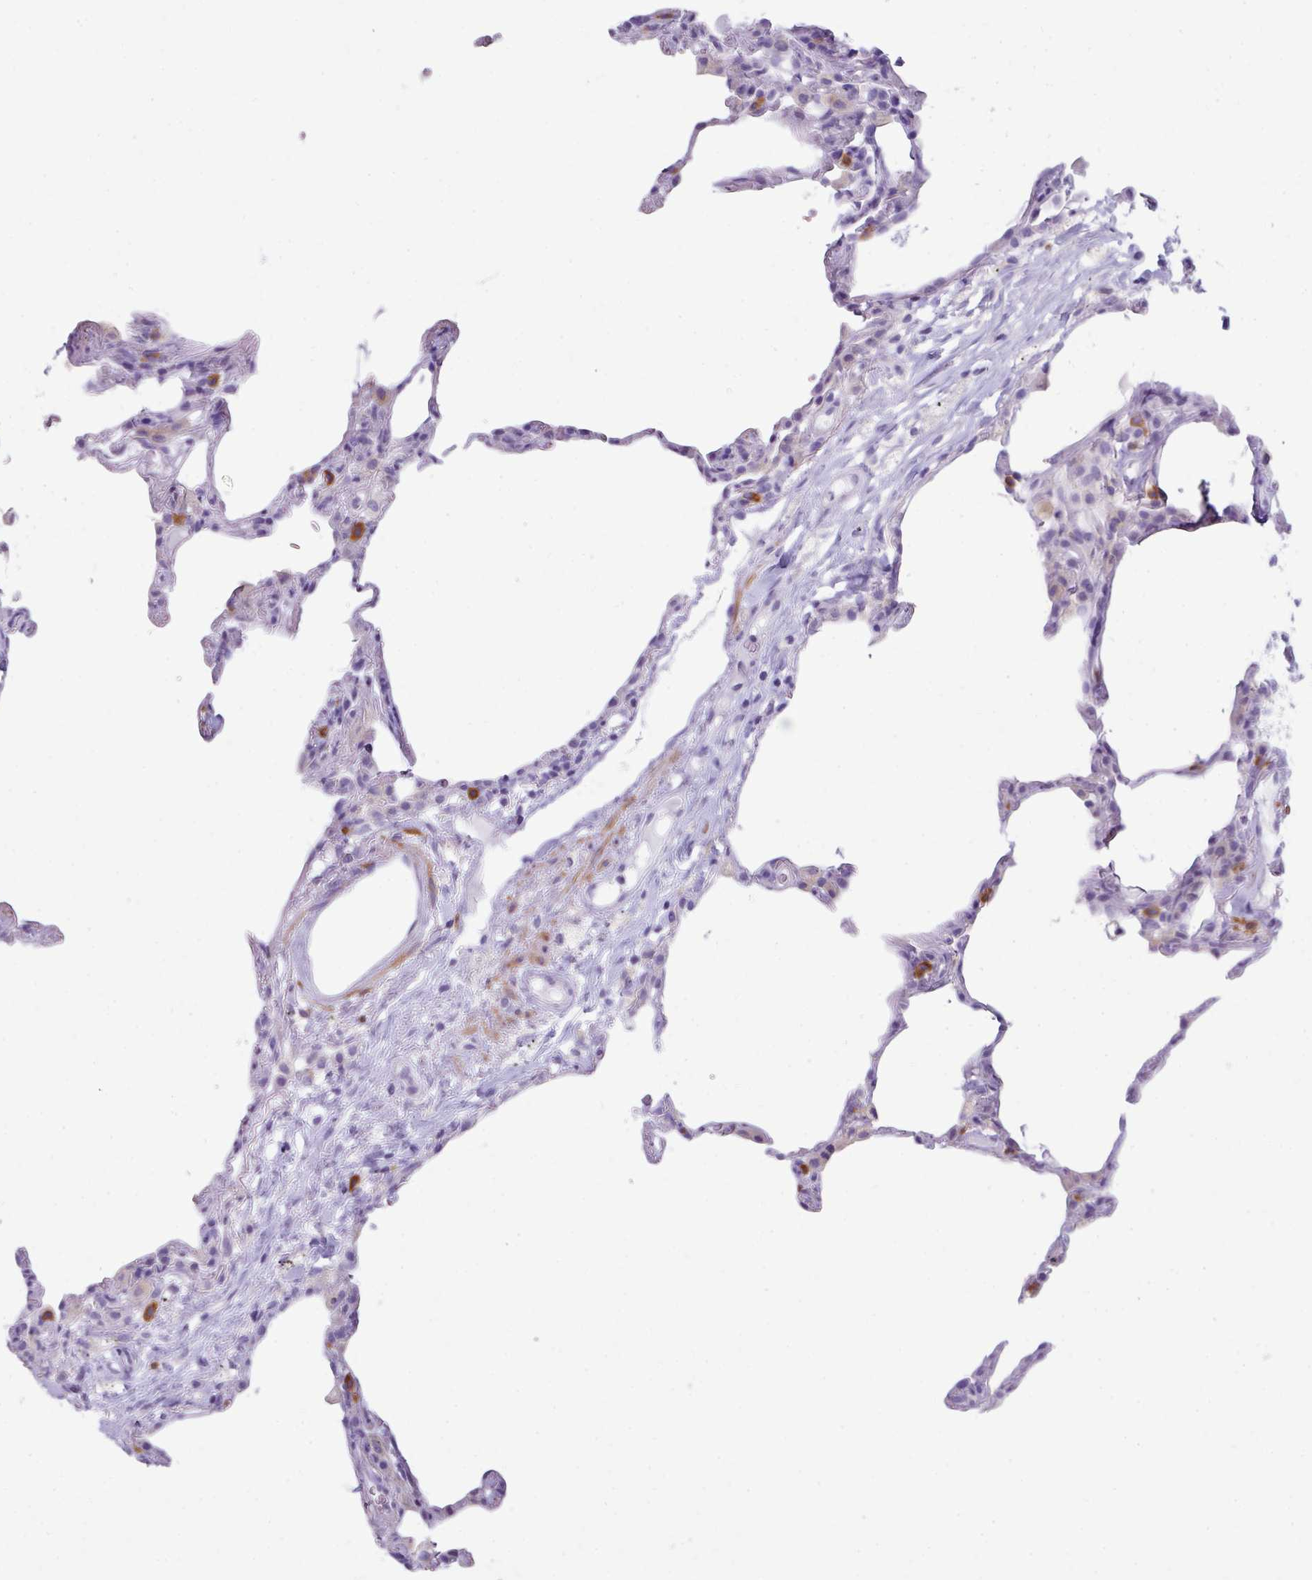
{"staining": {"intensity": "negative", "quantity": "none", "location": "none"}, "tissue": "lung", "cell_type": "Alveolar cells", "image_type": "normal", "snomed": [{"axis": "morphology", "description": "Normal tissue, NOS"}, {"axis": "topography", "description": "Lung"}], "caption": "This is an IHC histopathology image of benign lung. There is no expression in alveolar cells.", "gene": "ABCC5", "patient": {"sex": "female", "age": 57}}